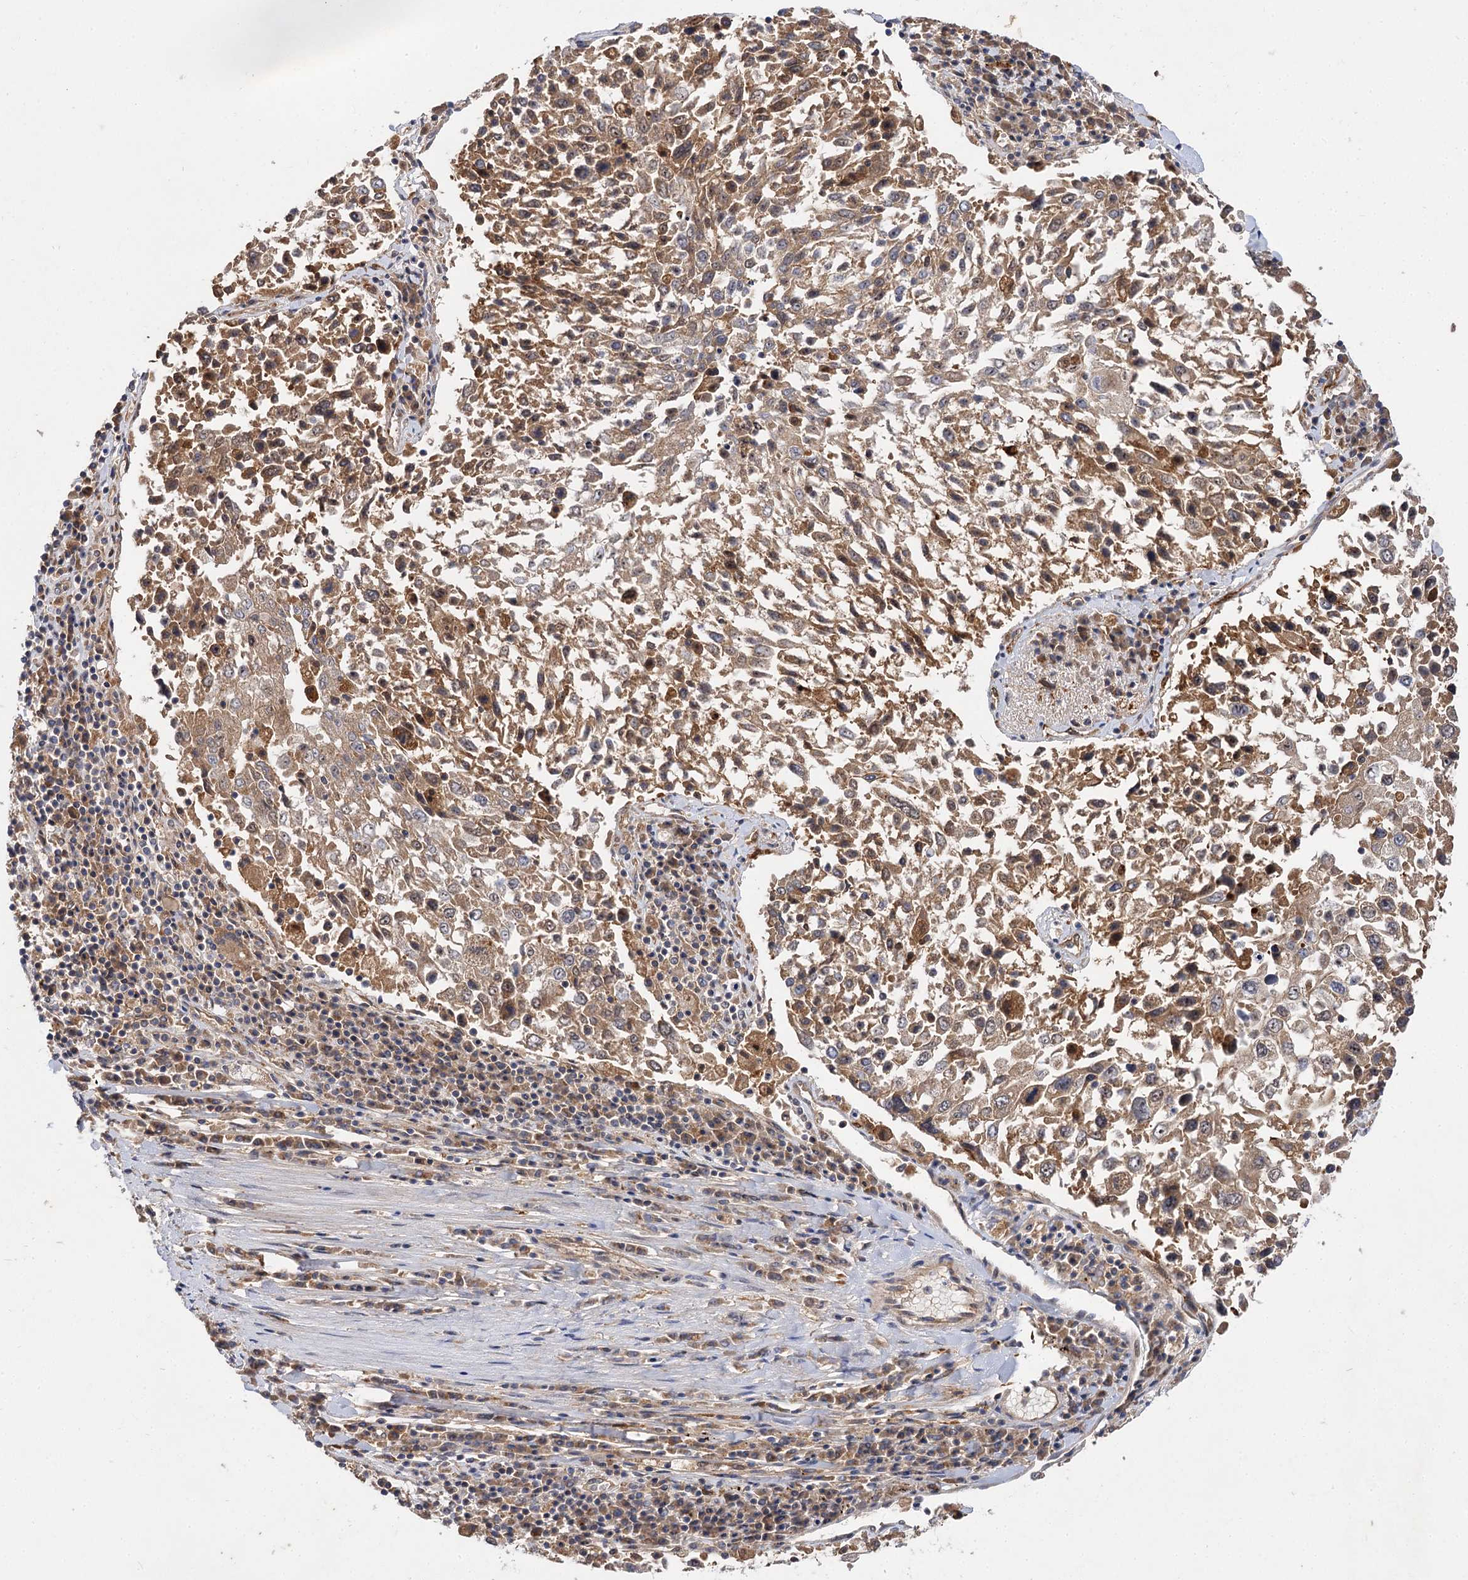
{"staining": {"intensity": "moderate", "quantity": ">75%", "location": "cytoplasmic/membranous"}, "tissue": "lung cancer", "cell_type": "Tumor cells", "image_type": "cancer", "snomed": [{"axis": "morphology", "description": "Squamous cell carcinoma, NOS"}, {"axis": "topography", "description": "Lung"}], "caption": "Protein expression analysis of human lung squamous cell carcinoma reveals moderate cytoplasmic/membranous positivity in approximately >75% of tumor cells. The protein of interest is stained brown, and the nuclei are stained in blue (DAB IHC with brightfield microscopy, high magnification).", "gene": "PATL1", "patient": {"sex": "male", "age": 65}}